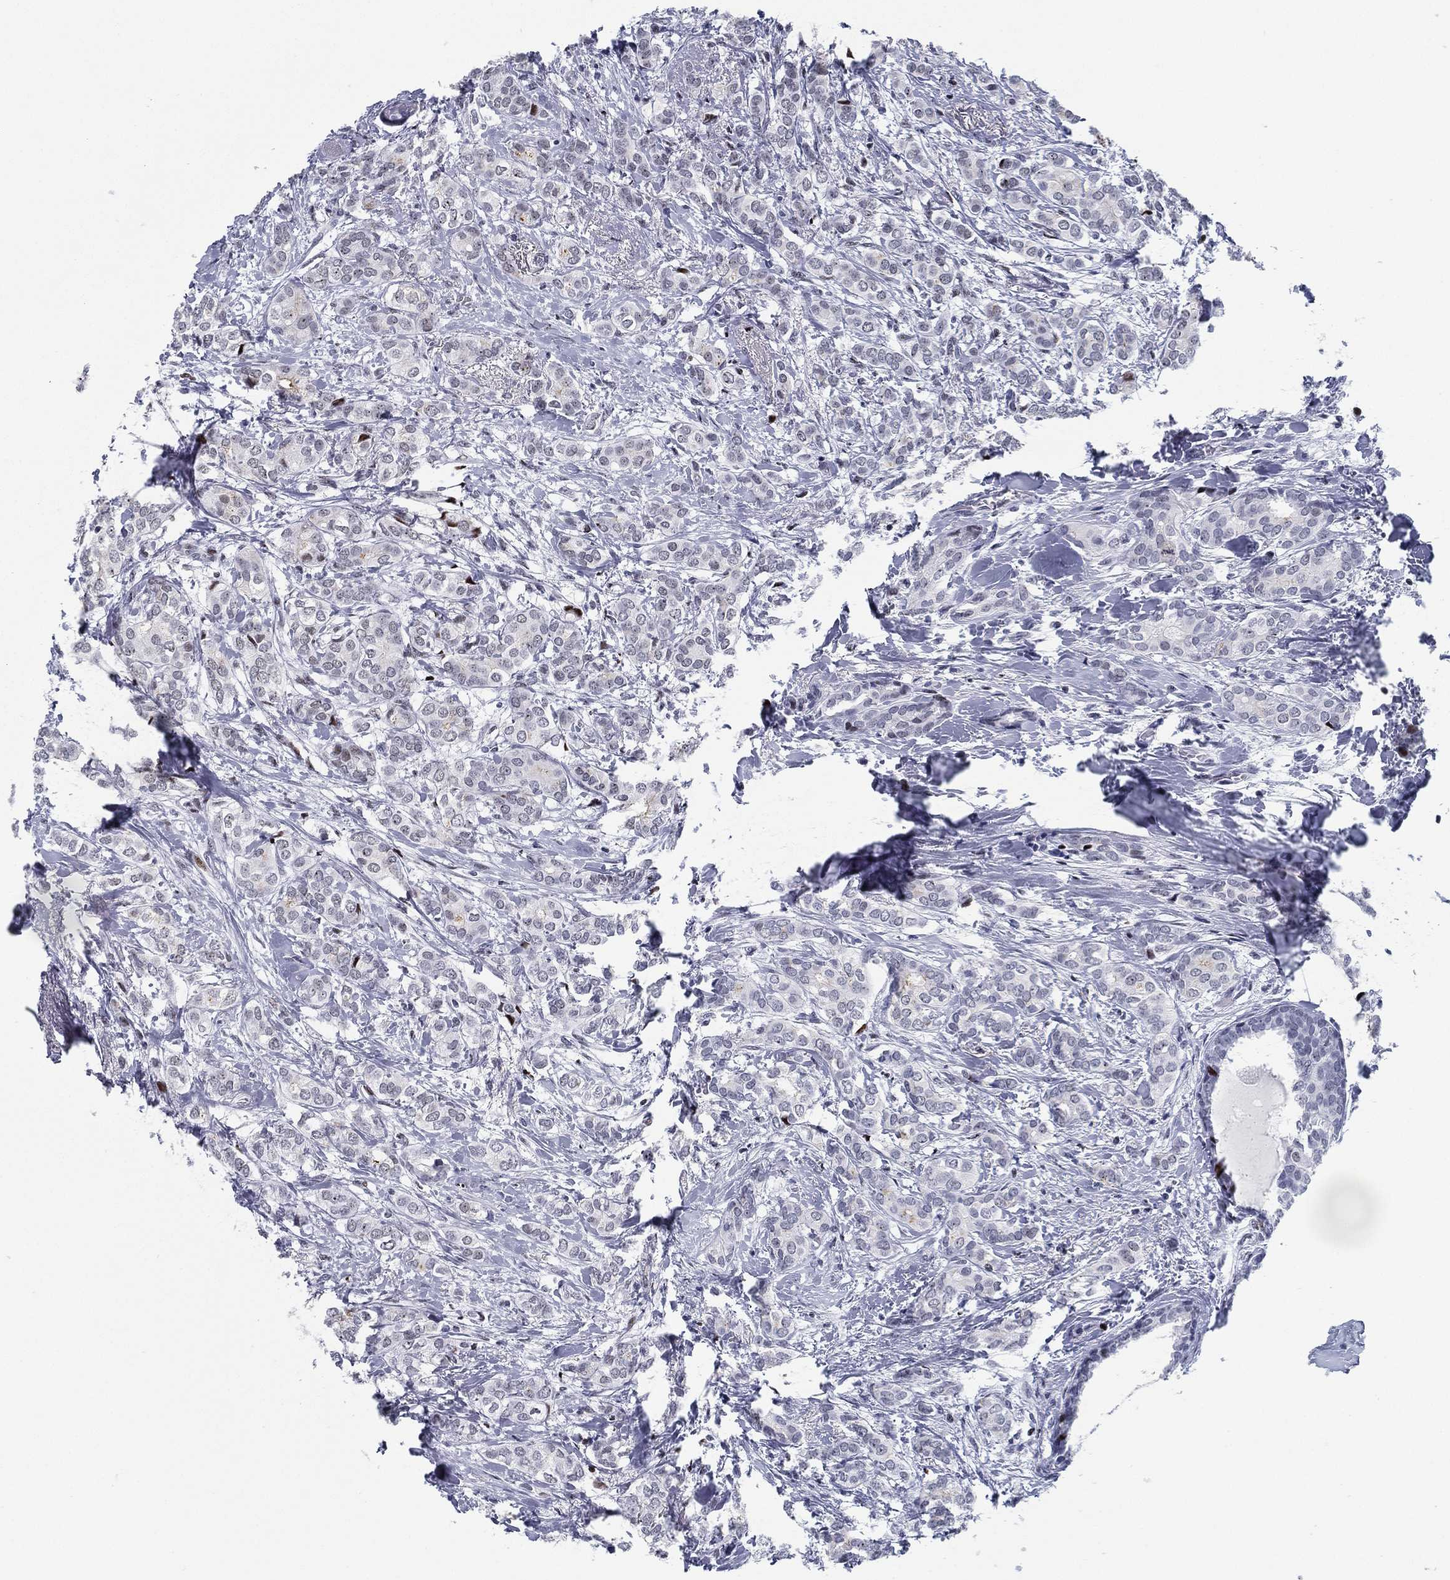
{"staining": {"intensity": "negative", "quantity": "none", "location": "none"}, "tissue": "breast cancer", "cell_type": "Tumor cells", "image_type": "cancer", "snomed": [{"axis": "morphology", "description": "Duct carcinoma"}, {"axis": "topography", "description": "Breast"}], "caption": "Tumor cells are negative for protein expression in human infiltrating ductal carcinoma (breast).", "gene": "CYB561D2", "patient": {"sex": "female", "age": 73}}